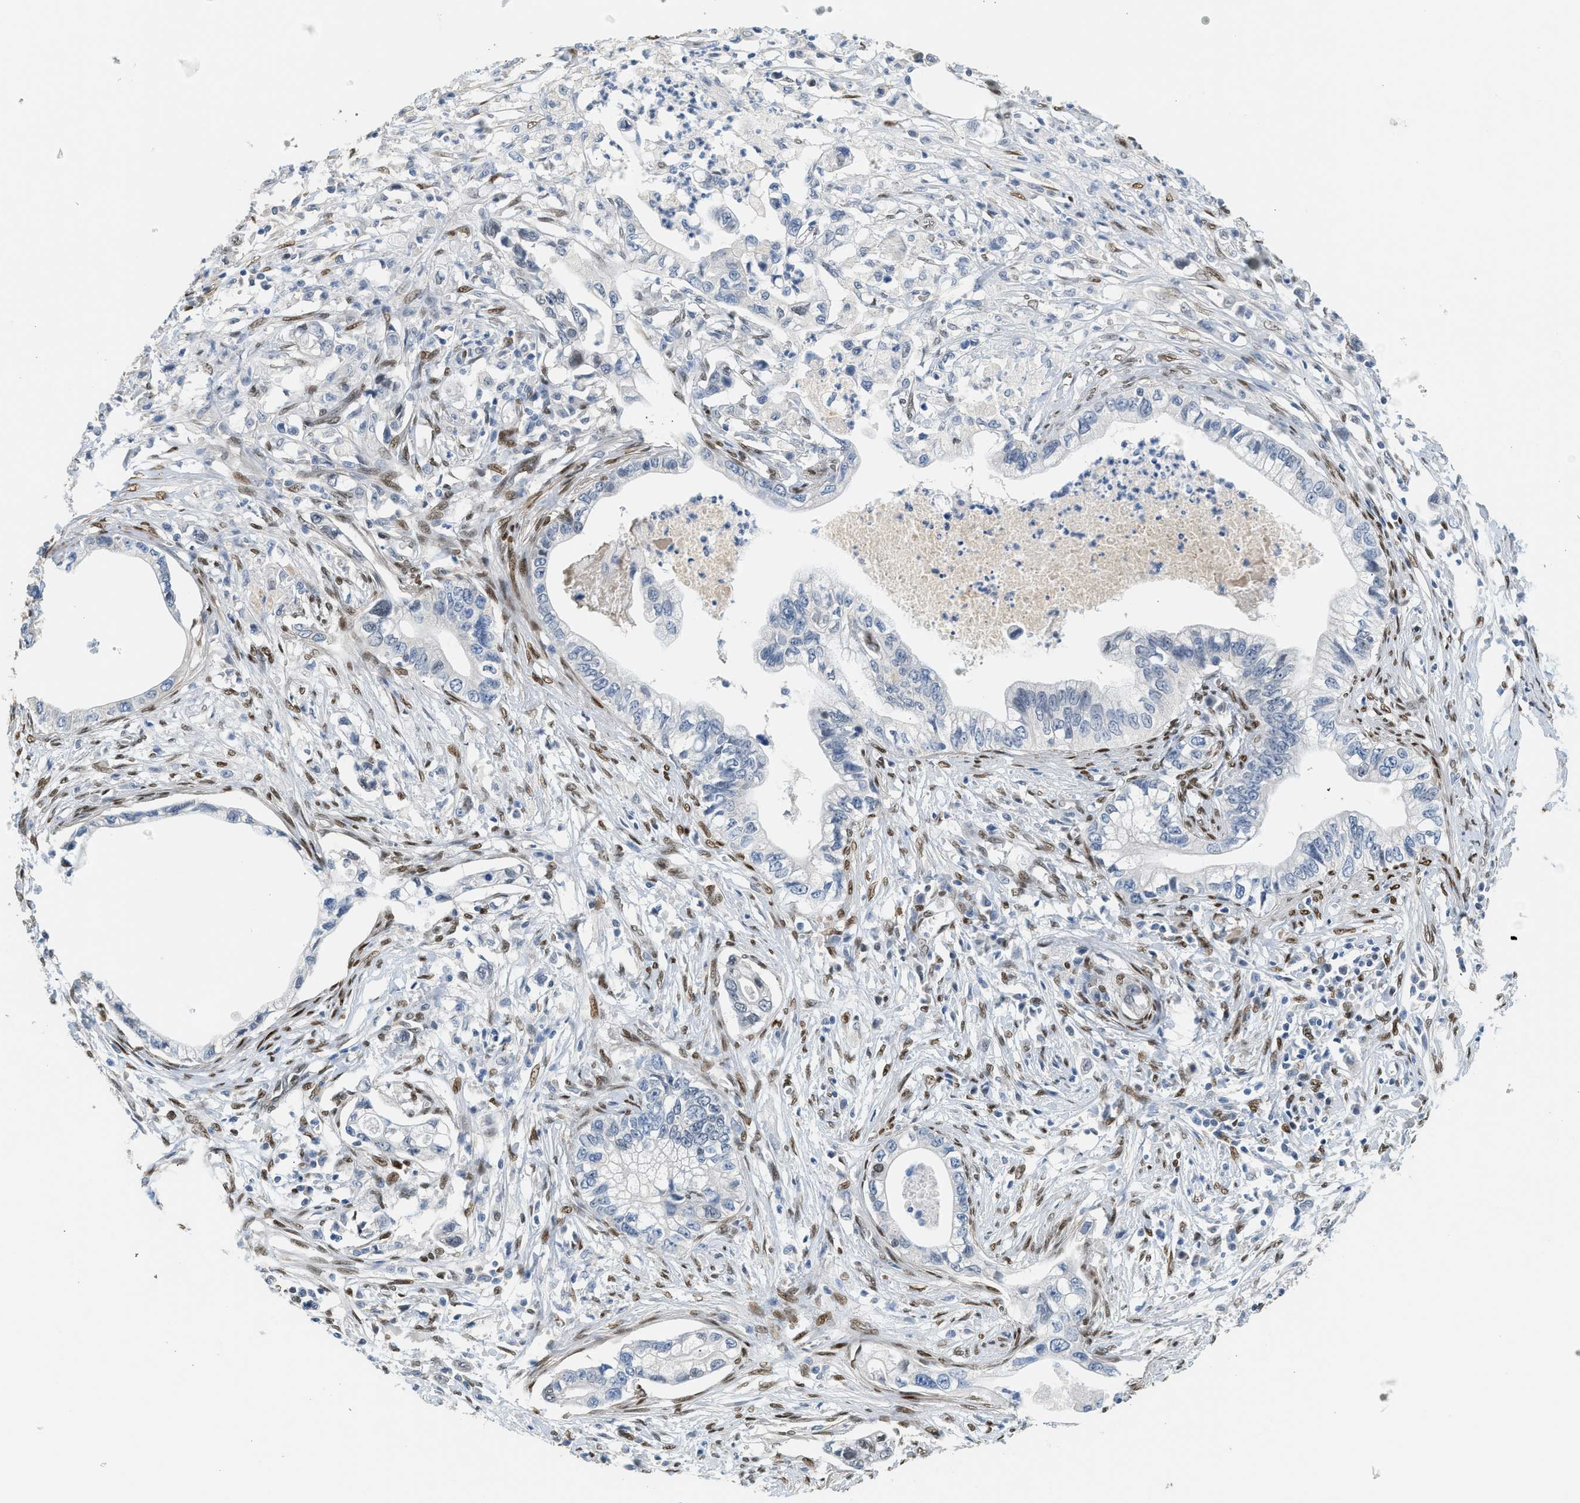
{"staining": {"intensity": "negative", "quantity": "none", "location": "none"}, "tissue": "pancreatic cancer", "cell_type": "Tumor cells", "image_type": "cancer", "snomed": [{"axis": "morphology", "description": "Adenocarcinoma, NOS"}, {"axis": "topography", "description": "Pancreas"}], "caption": "There is no significant positivity in tumor cells of pancreatic cancer. The staining is performed using DAB brown chromogen with nuclei counter-stained in using hematoxylin.", "gene": "ZBTB20", "patient": {"sex": "male", "age": 56}}